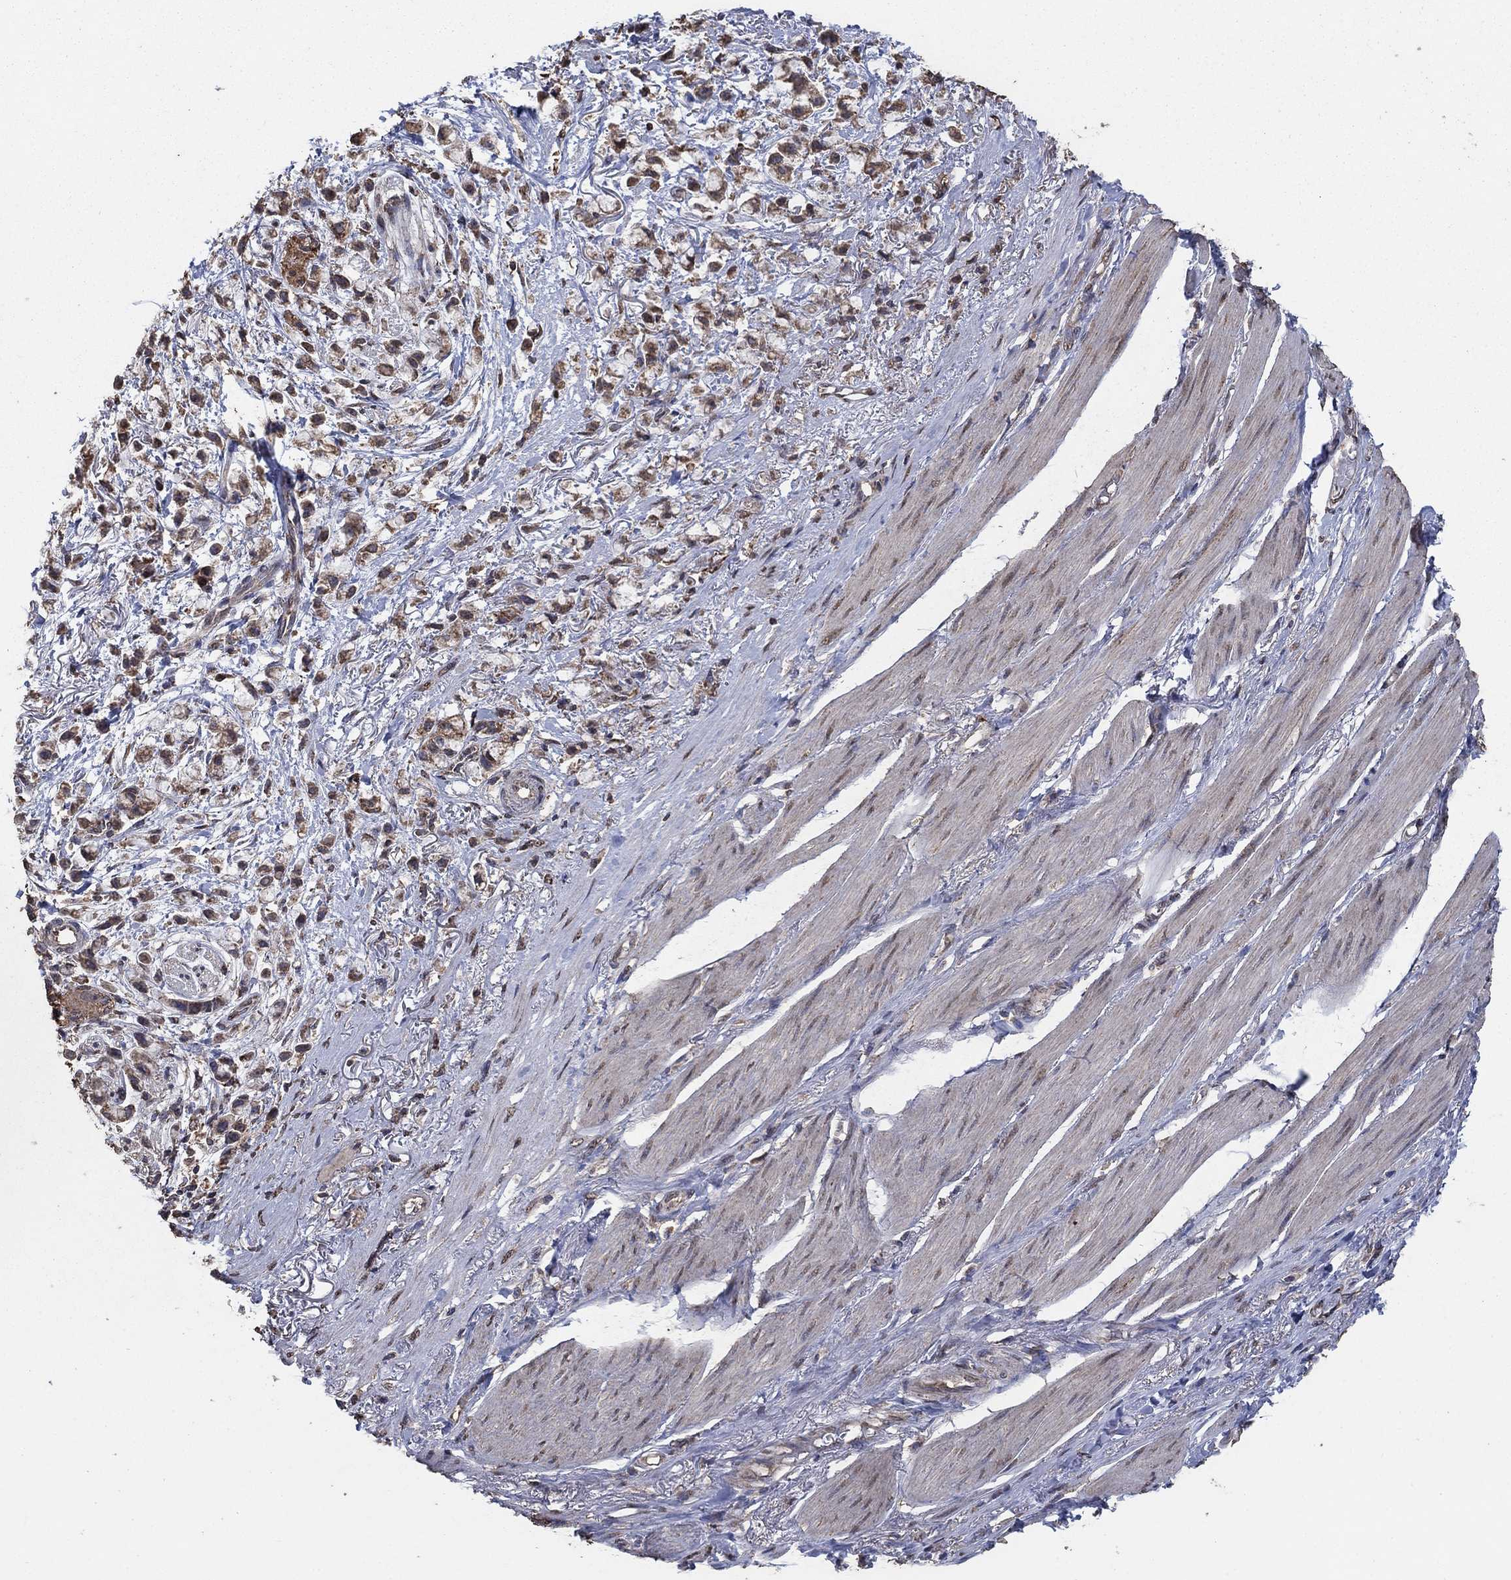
{"staining": {"intensity": "moderate", "quantity": "25%-75%", "location": "cytoplasmic/membranous"}, "tissue": "stomach cancer", "cell_type": "Tumor cells", "image_type": "cancer", "snomed": [{"axis": "morphology", "description": "Adenocarcinoma, NOS"}, {"axis": "topography", "description": "Stomach"}], "caption": "Tumor cells exhibit medium levels of moderate cytoplasmic/membranous positivity in approximately 25%-75% of cells in adenocarcinoma (stomach). Using DAB (3,3'-diaminobenzidine) (brown) and hematoxylin (blue) stains, captured at high magnification using brightfield microscopy.", "gene": "MRPS24", "patient": {"sex": "female", "age": 81}}